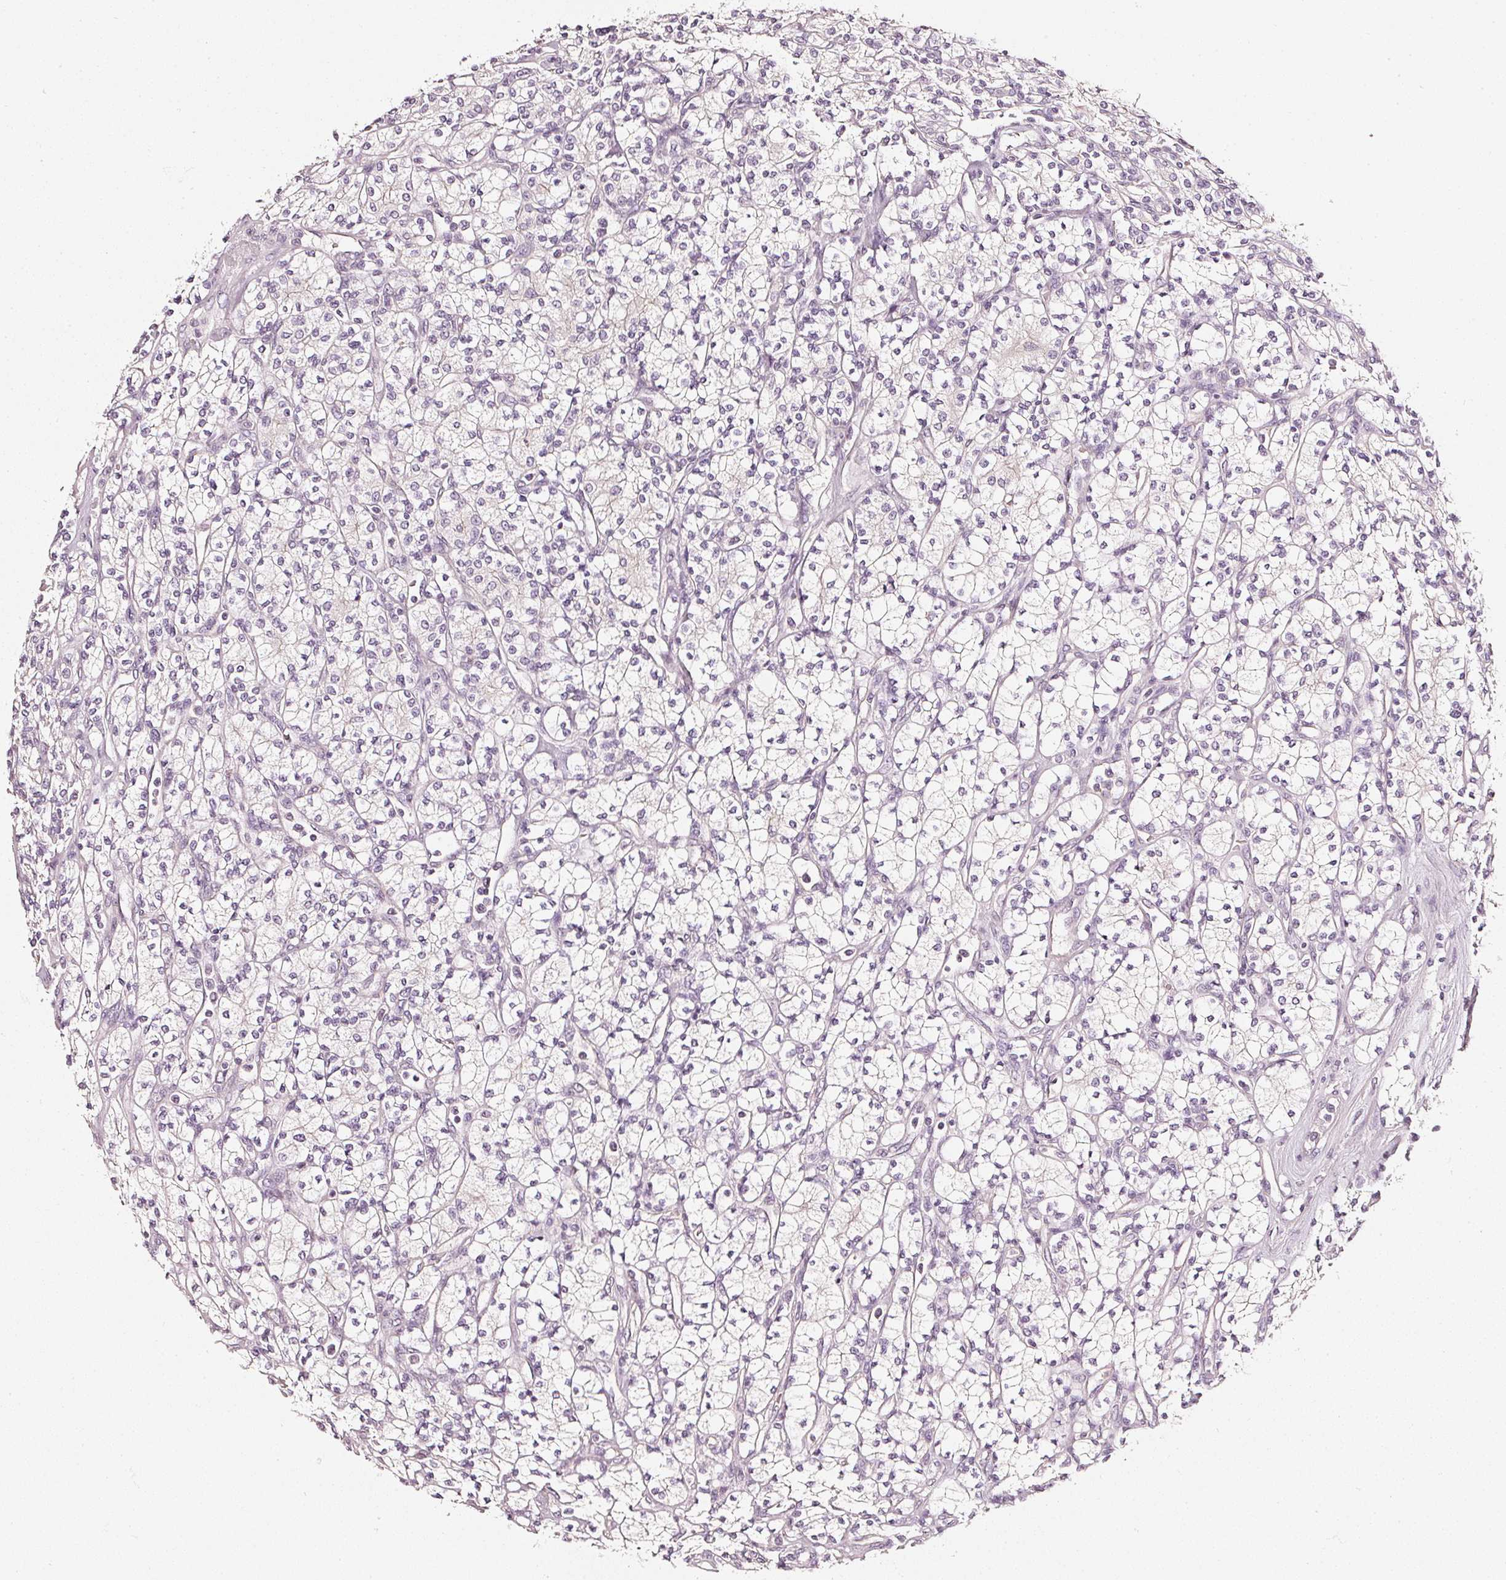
{"staining": {"intensity": "negative", "quantity": "none", "location": "none"}, "tissue": "renal cancer", "cell_type": "Tumor cells", "image_type": "cancer", "snomed": [{"axis": "morphology", "description": "Adenocarcinoma, NOS"}, {"axis": "topography", "description": "Kidney"}], "caption": "This is an IHC image of human renal cancer. There is no expression in tumor cells.", "gene": "CNP", "patient": {"sex": "male", "age": 77}}